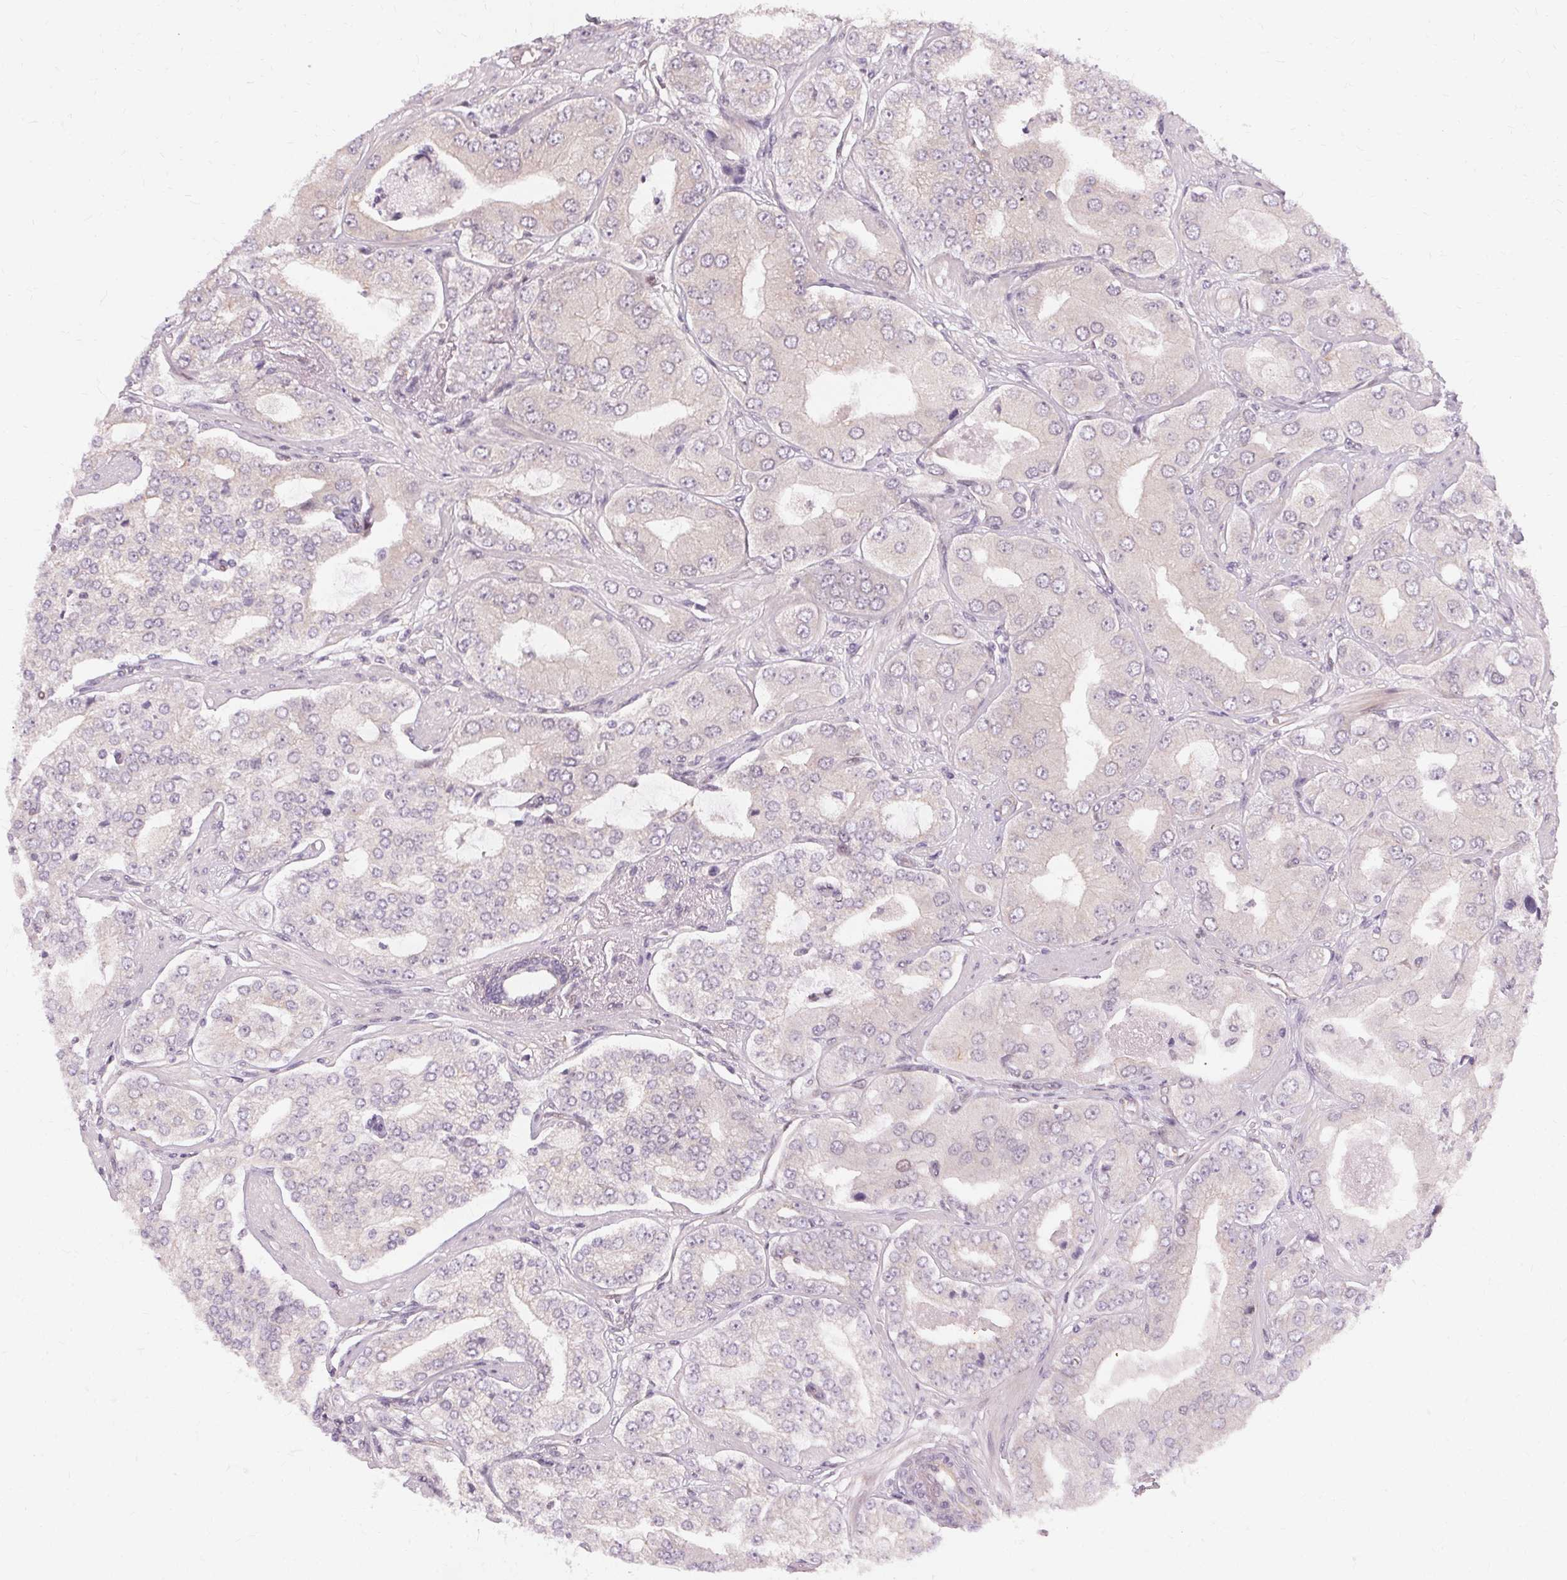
{"staining": {"intensity": "negative", "quantity": "none", "location": "none"}, "tissue": "prostate cancer", "cell_type": "Tumor cells", "image_type": "cancer", "snomed": [{"axis": "morphology", "description": "Adenocarcinoma, Low grade"}, {"axis": "topography", "description": "Prostate"}], "caption": "Adenocarcinoma (low-grade) (prostate) was stained to show a protein in brown. There is no significant staining in tumor cells.", "gene": "USP8", "patient": {"sex": "male", "age": 60}}